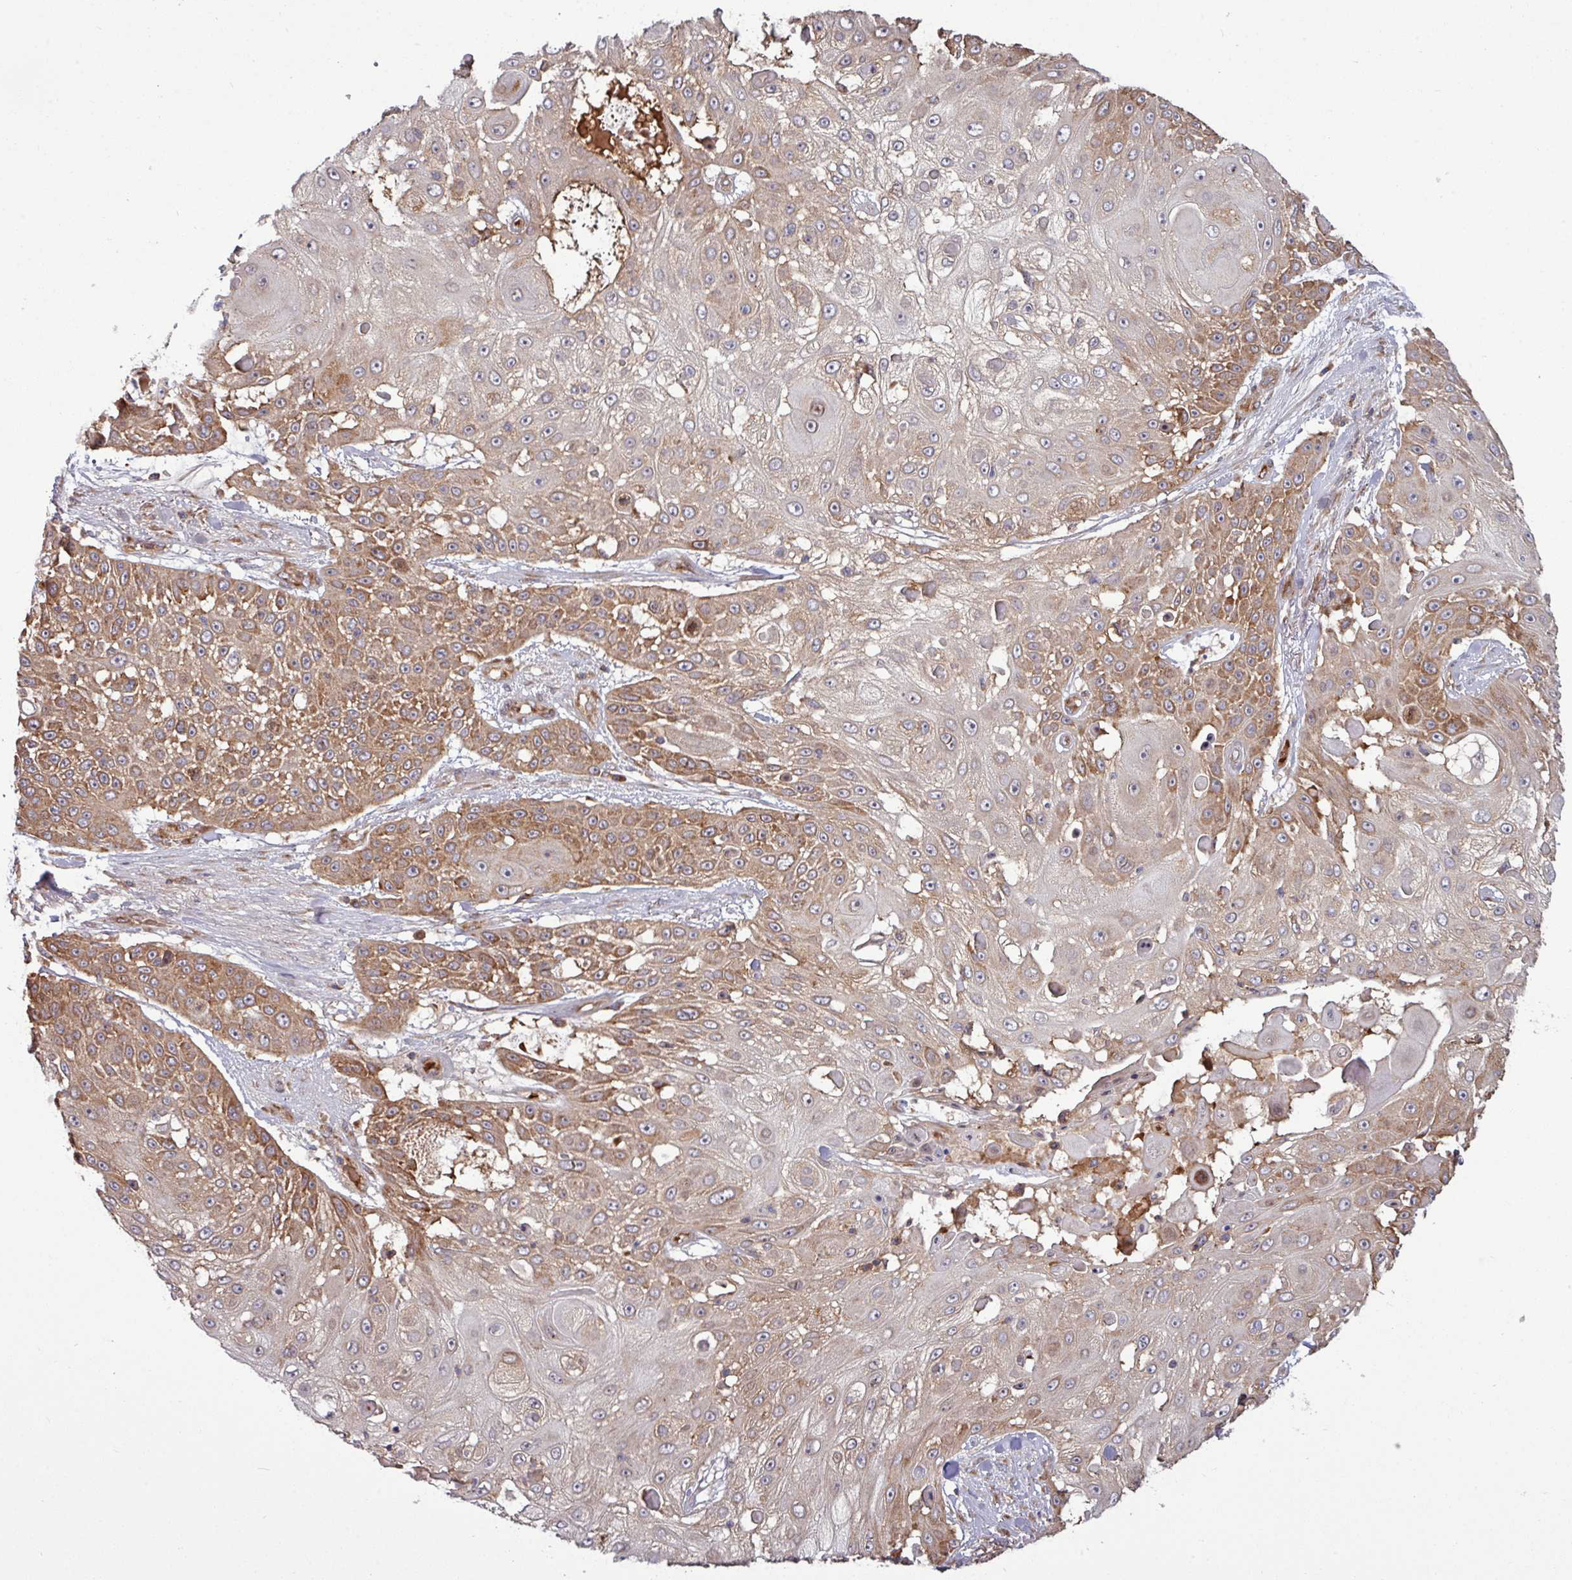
{"staining": {"intensity": "moderate", "quantity": ">75%", "location": "cytoplasmic/membranous"}, "tissue": "skin cancer", "cell_type": "Tumor cells", "image_type": "cancer", "snomed": [{"axis": "morphology", "description": "Squamous cell carcinoma, NOS"}, {"axis": "topography", "description": "Skin"}], "caption": "Protein expression analysis of human squamous cell carcinoma (skin) reveals moderate cytoplasmic/membranous staining in approximately >75% of tumor cells. Immunohistochemistry stains the protein in brown and the nuclei are stained blue.", "gene": "LSM12", "patient": {"sex": "female", "age": 86}}